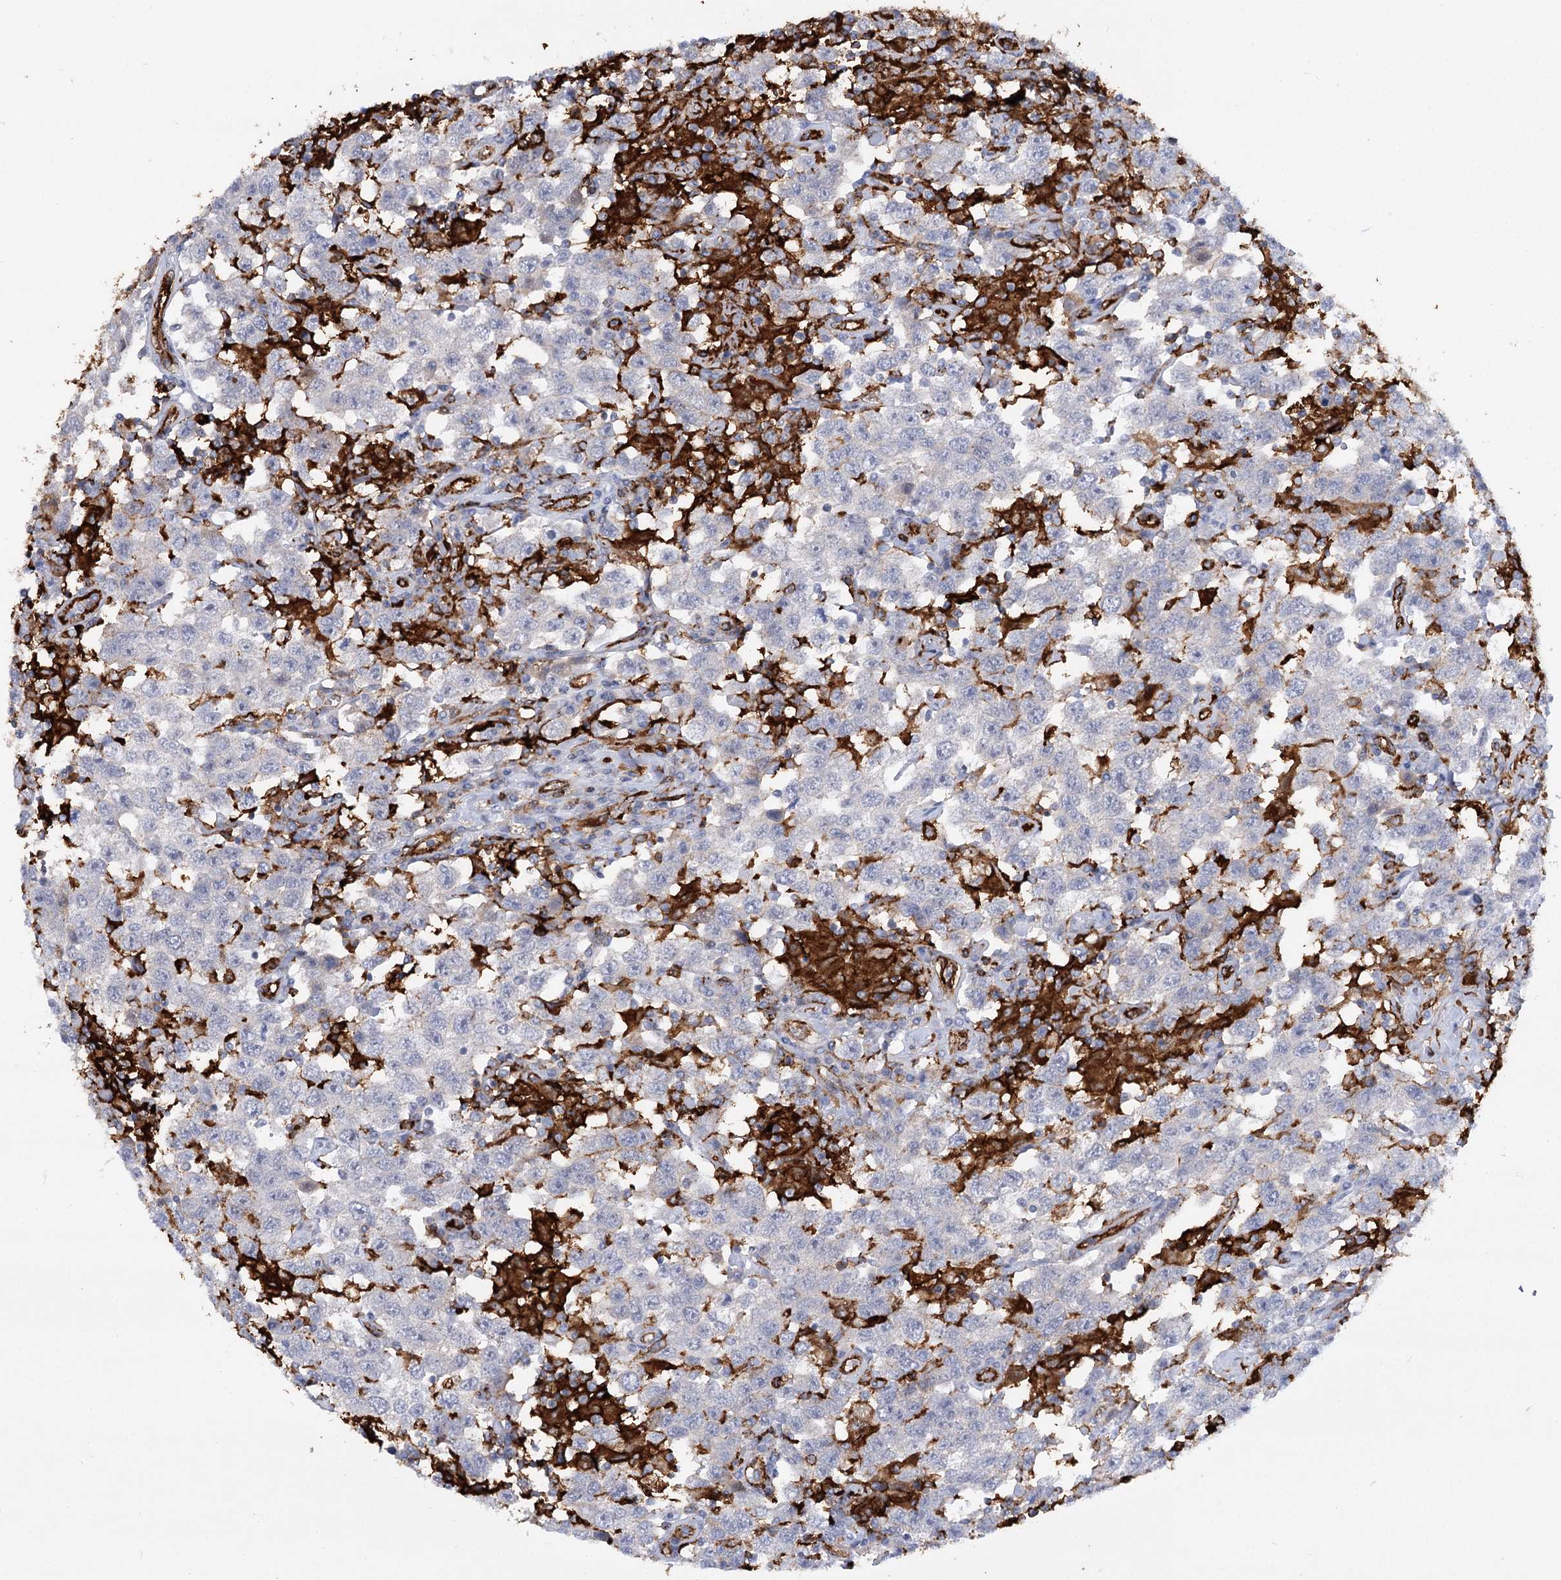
{"staining": {"intensity": "negative", "quantity": "none", "location": "none"}, "tissue": "testis cancer", "cell_type": "Tumor cells", "image_type": "cancer", "snomed": [{"axis": "morphology", "description": "Seminoma, NOS"}, {"axis": "topography", "description": "Testis"}], "caption": "Immunohistochemical staining of human testis cancer (seminoma) shows no significant positivity in tumor cells. The staining is performed using DAB (3,3'-diaminobenzidine) brown chromogen with nuclei counter-stained in using hematoxylin.", "gene": "PIWIL4", "patient": {"sex": "male", "age": 41}}